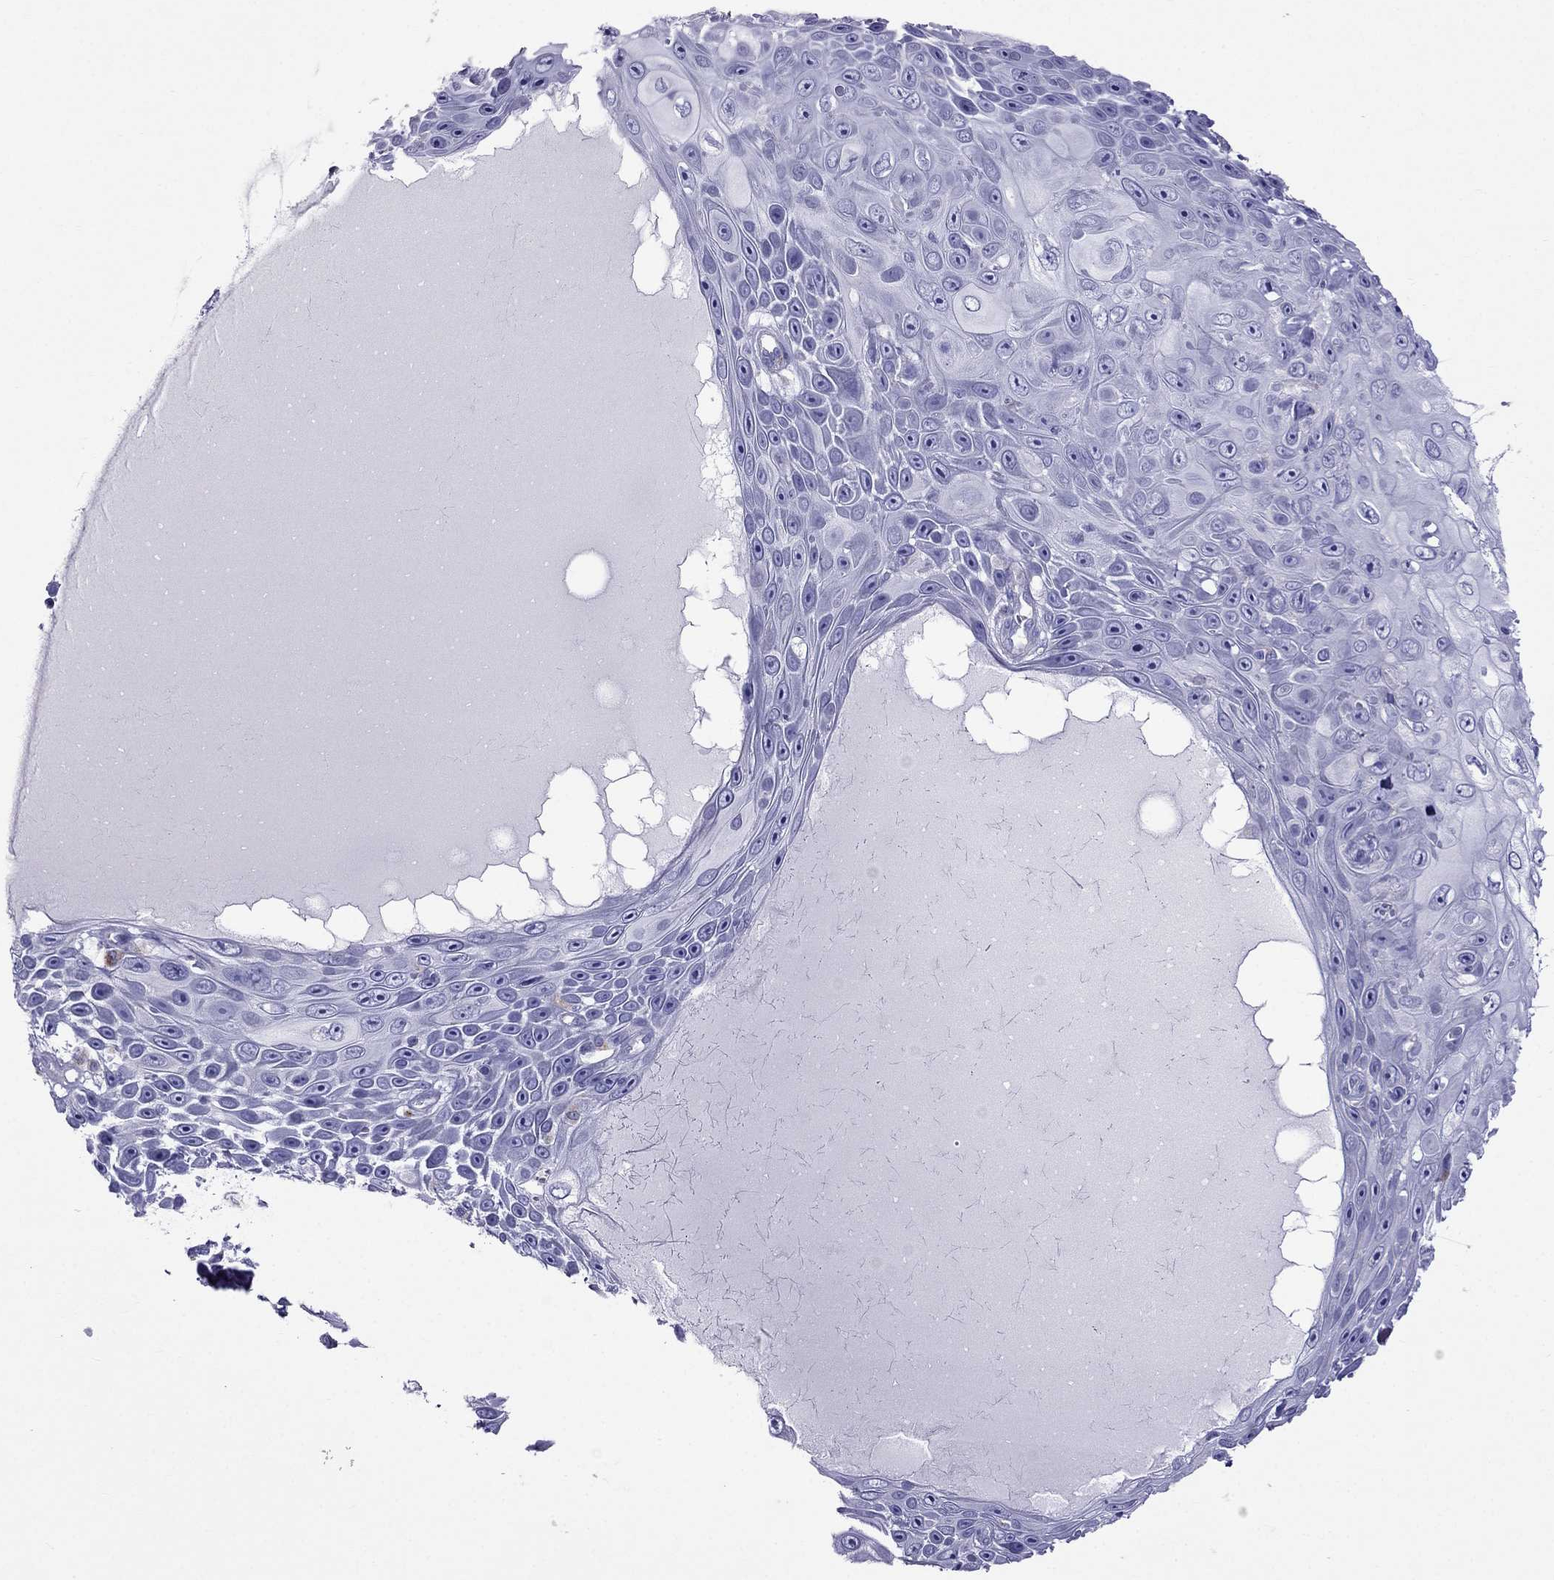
{"staining": {"intensity": "negative", "quantity": "none", "location": "none"}, "tissue": "skin cancer", "cell_type": "Tumor cells", "image_type": "cancer", "snomed": [{"axis": "morphology", "description": "Squamous cell carcinoma, NOS"}, {"axis": "topography", "description": "Skin"}], "caption": "Squamous cell carcinoma (skin) was stained to show a protein in brown. There is no significant expression in tumor cells.", "gene": "TDRD1", "patient": {"sex": "male", "age": 82}}